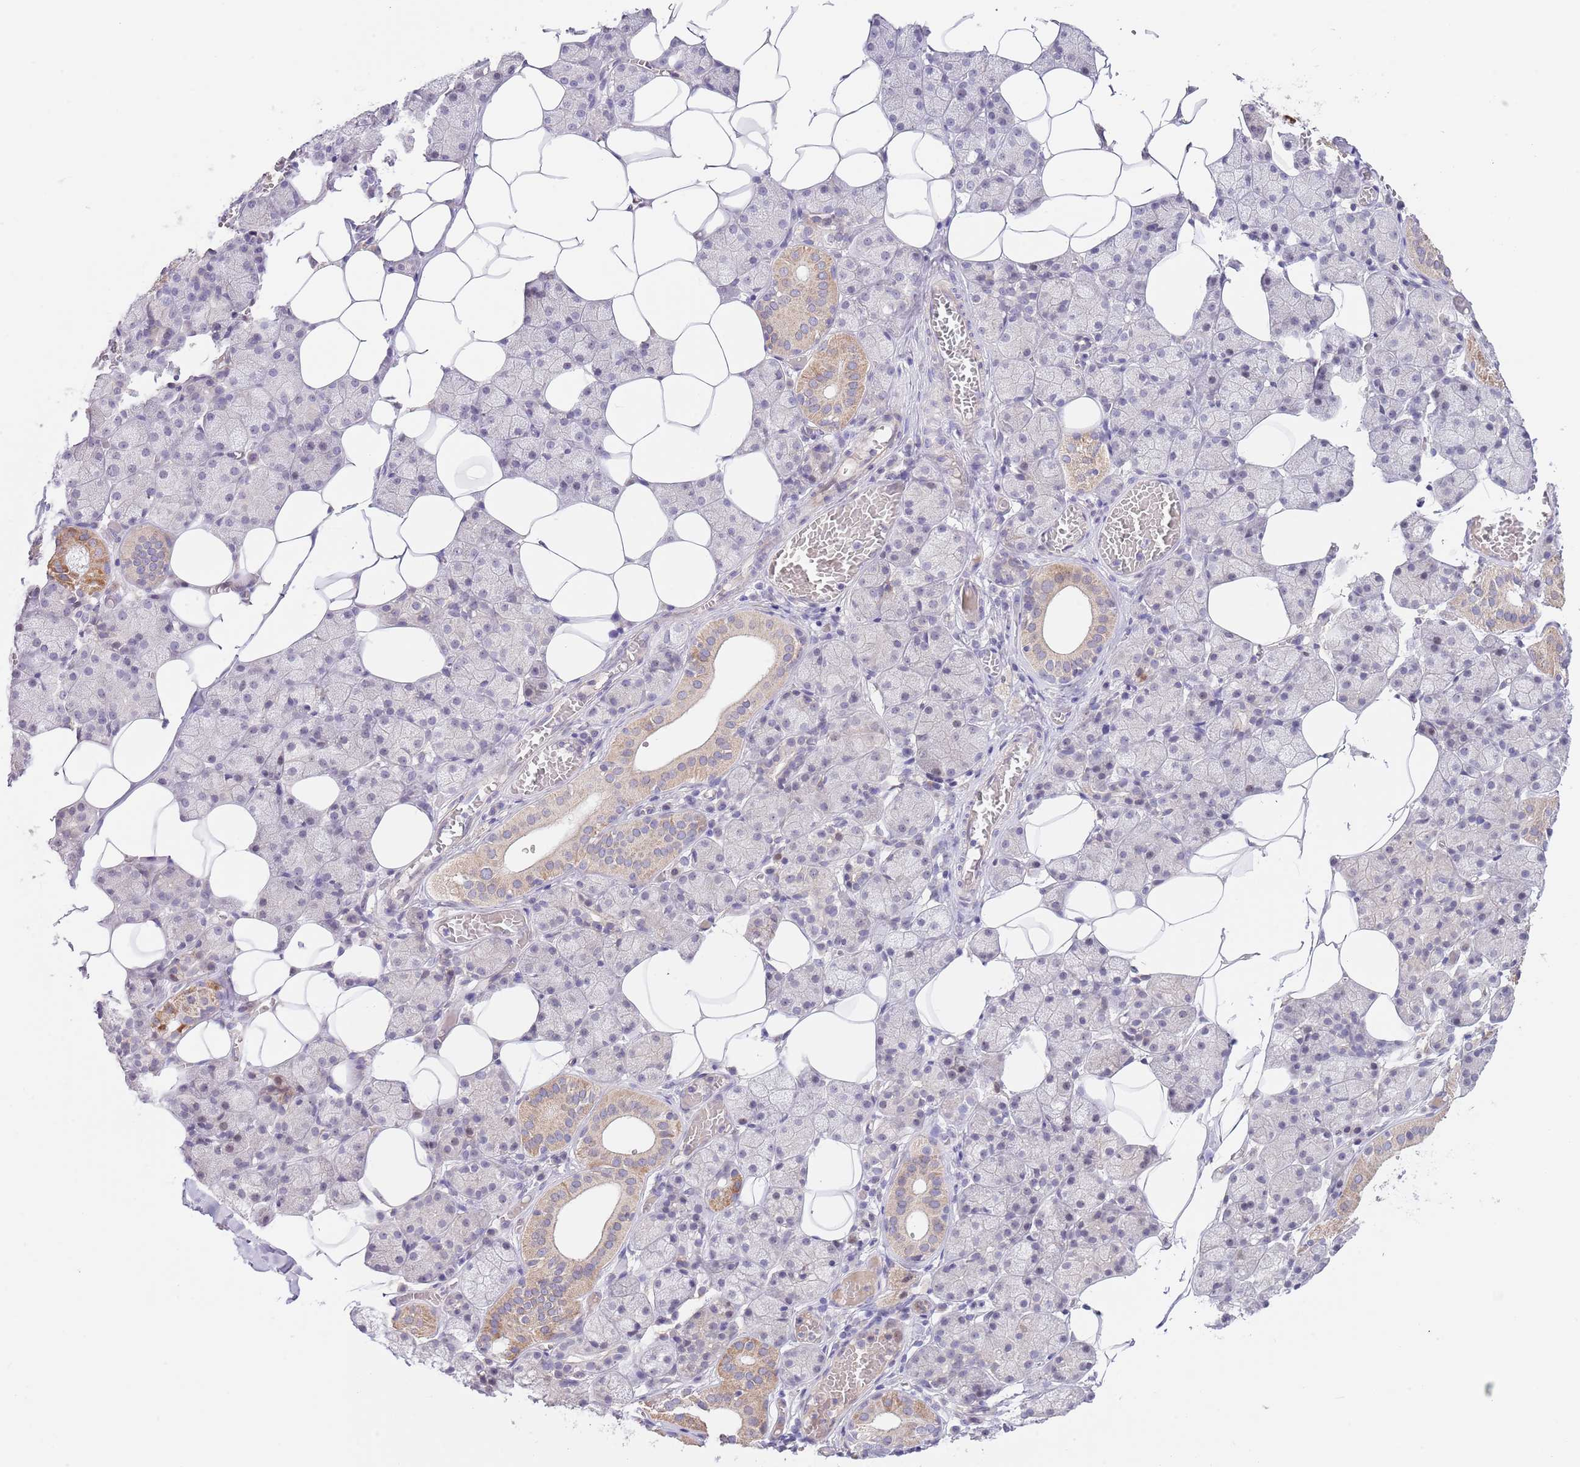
{"staining": {"intensity": "weak", "quantity": "<25%", "location": "cytoplasmic/membranous"}, "tissue": "salivary gland", "cell_type": "Glandular cells", "image_type": "normal", "snomed": [{"axis": "morphology", "description": "Normal tissue, NOS"}, {"axis": "topography", "description": "Salivary gland"}], "caption": "This is a image of immunohistochemistry staining of normal salivary gland, which shows no positivity in glandular cells.", "gene": "AP1S2", "patient": {"sex": "female", "age": 33}}